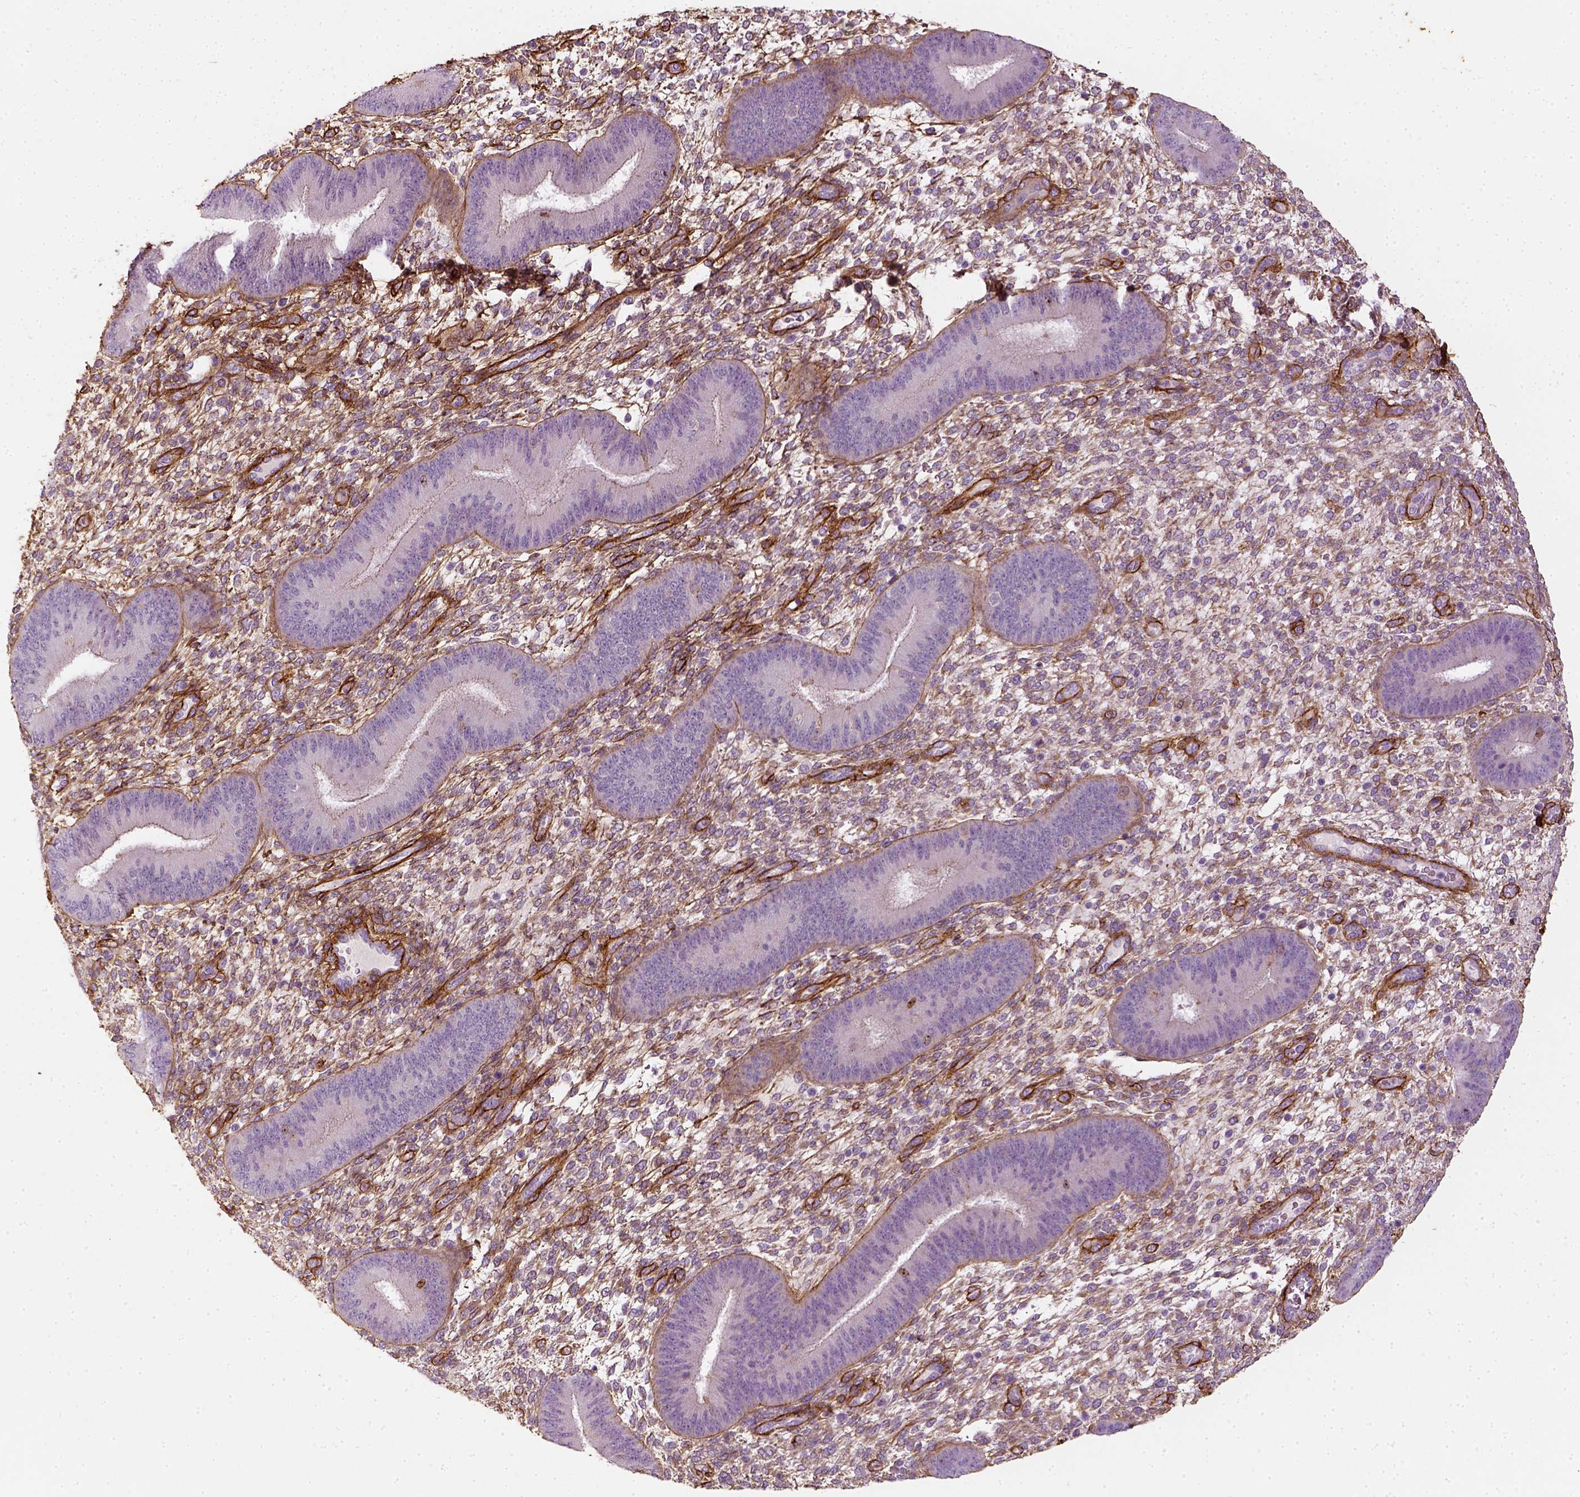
{"staining": {"intensity": "moderate", "quantity": ">75%", "location": "cytoplasmic/membranous"}, "tissue": "endometrium", "cell_type": "Cells in endometrial stroma", "image_type": "normal", "snomed": [{"axis": "morphology", "description": "Normal tissue, NOS"}, {"axis": "topography", "description": "Endometrium"}], "caption": "The photomicrograph shows immunohistochemical staining of benign endometrium. There is moderate cytoplasmic/membranous positivity is seen in about >75% of cells in endometrial stroma. (Brightfield microscopy of DAB IHC at high magnification).", "gene": "COL6A2", "patient": {"sex": "female", "age": 39}}